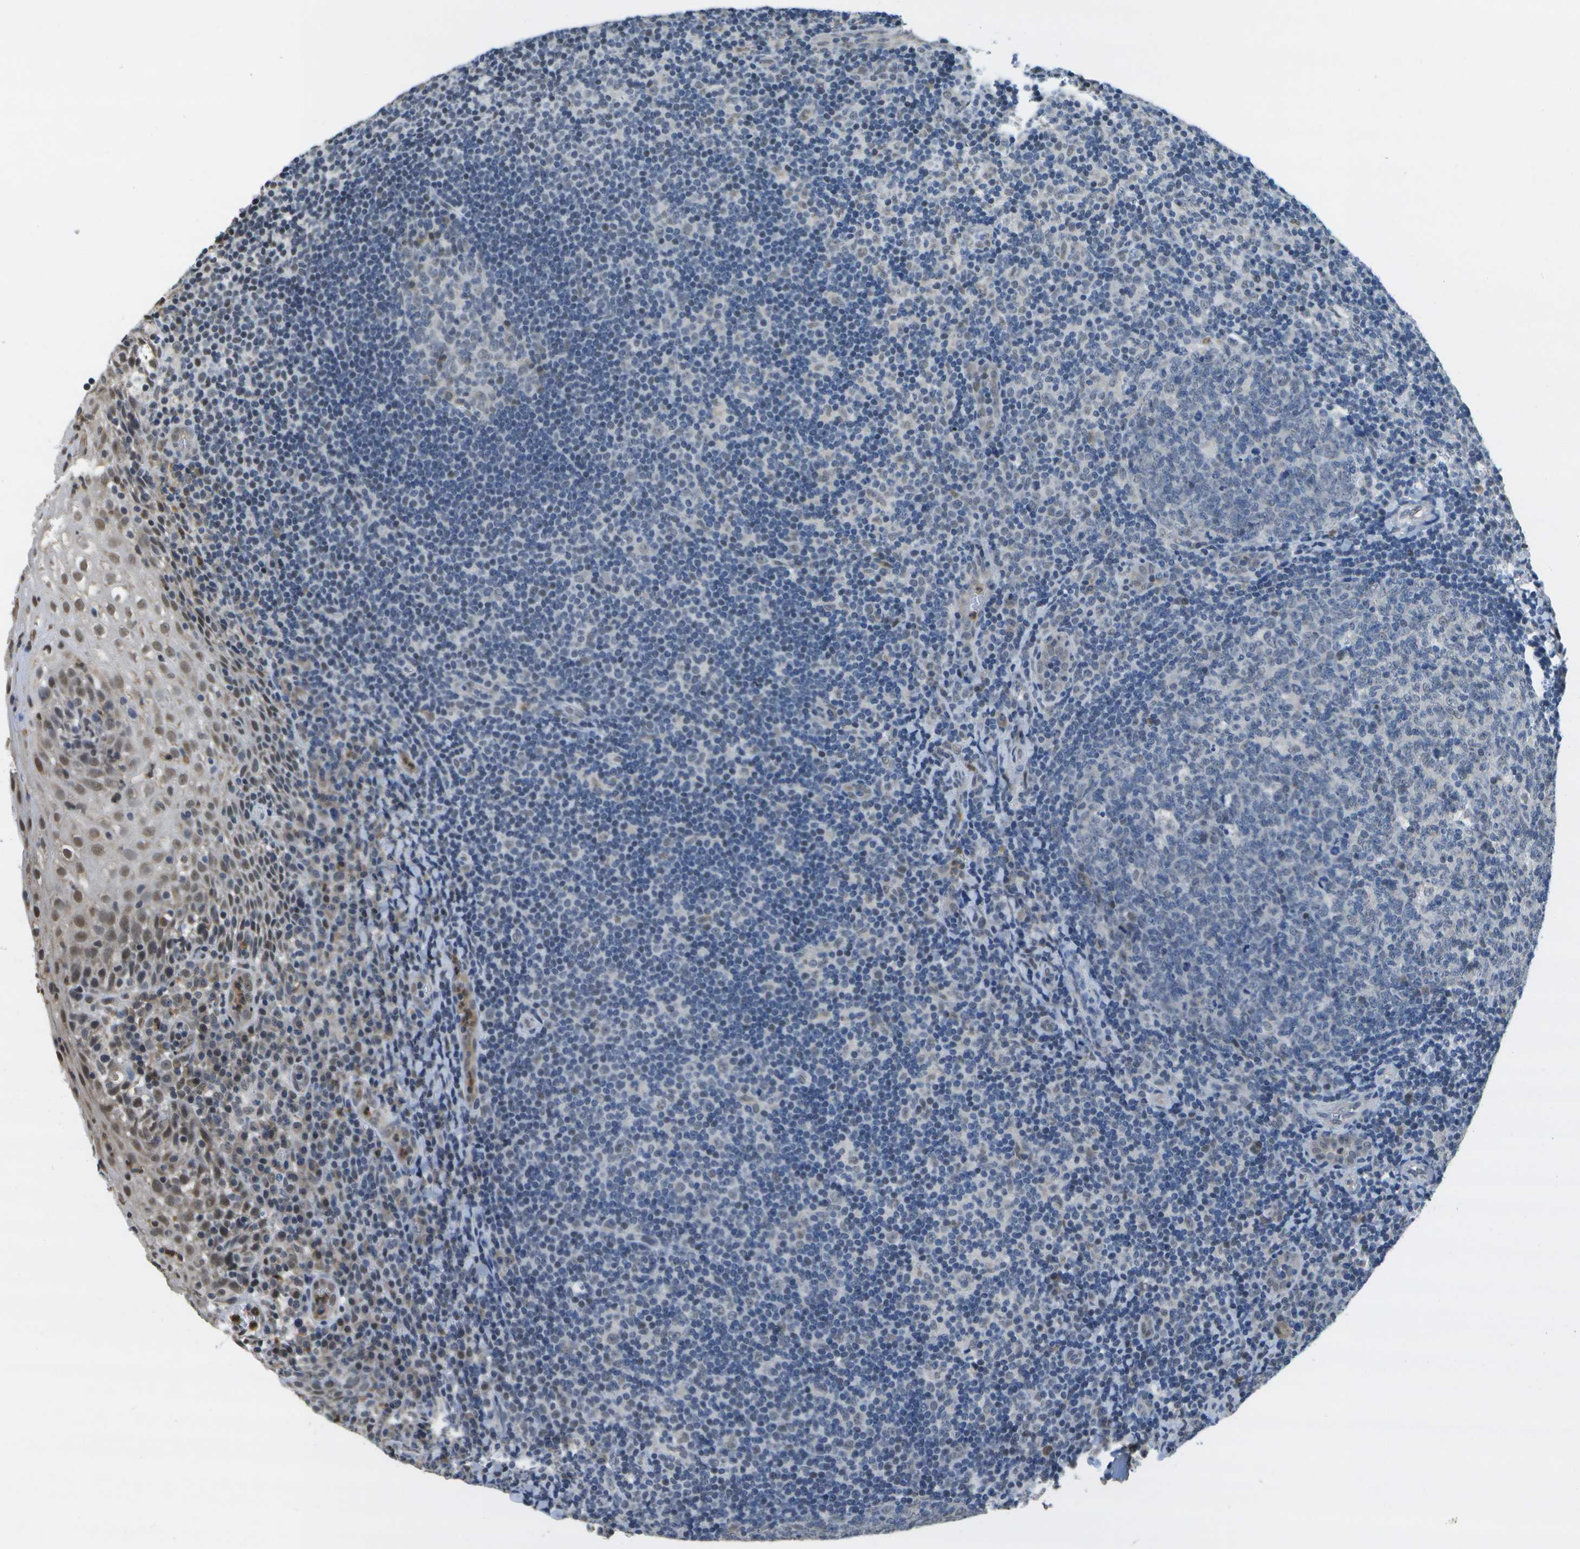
{"staining": {"intensity": "weak", "quantity": "<25%", "location": "nuclear"}, "tissue": "tonsil", "cell_type": "Germinal center cells", "image_type": "normal", "snomed": [{"axis": "morphology", "description": "Normal tissue, NOS"}, {"axis": "topography", "description": "Tonsil"}], "caption": "The histopathology image shows no significant positivity in germinal center cells of tonsil.", "gene": "DSE", "patient": {"sex": "male", "age": 37}}